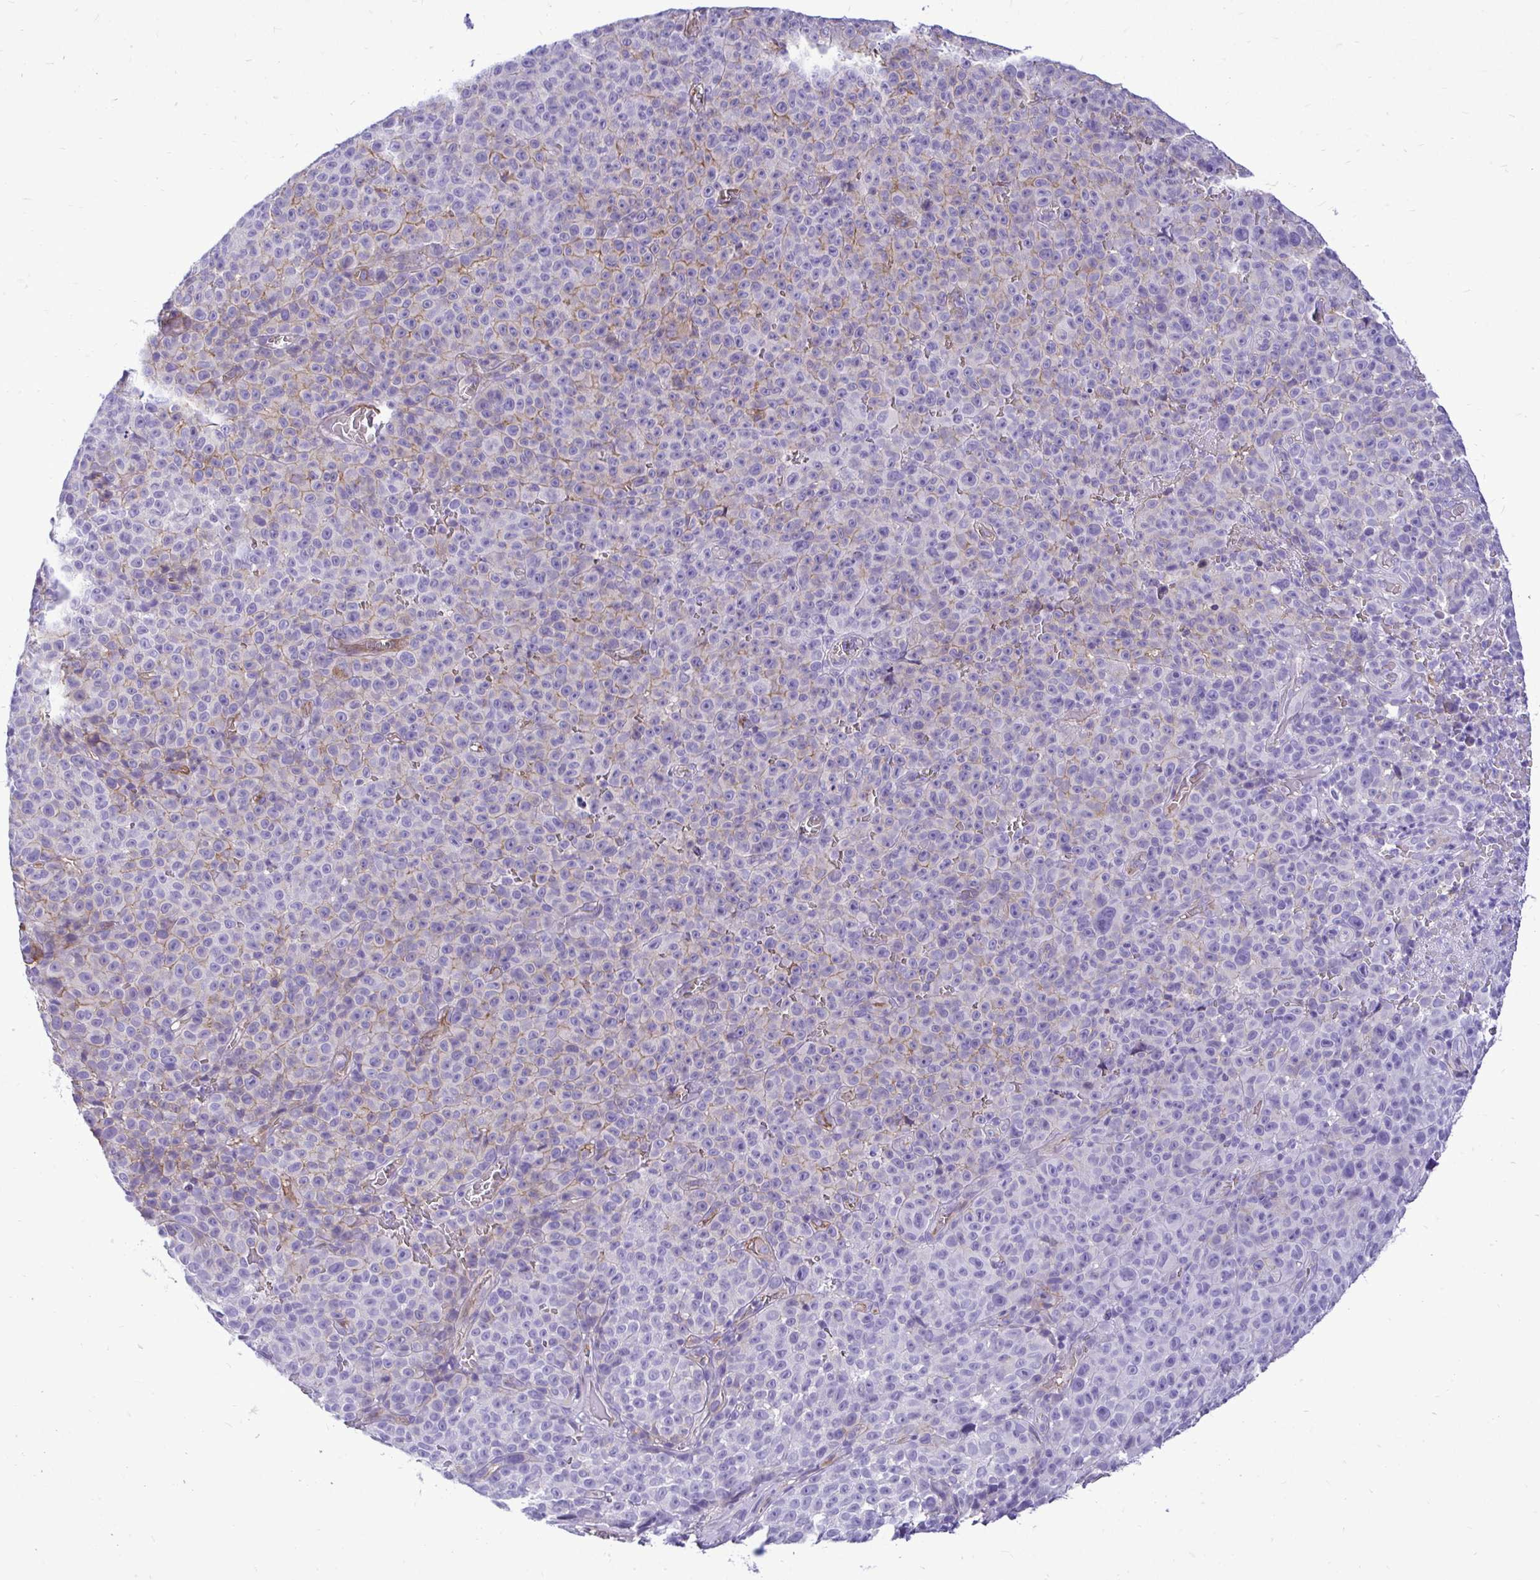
{"staining": {"intensity": "moderate", "quantity": "<25%", "location": "cytoplasmic/membranous"}, "tissue": "melanoma", "cell_type": "Tumor cells", "image_type": "cancer", "snomed": [{"axis": "morphology", "description": "Malignant melanoma, NOS"}, {"axis": "topography", "description": "Skin"}], "caption": "Human melanoma stained with a brown dye exhibits moderate cytoplasmic/membranous positive expression in about <25% of tumor cells.", "gene": "ABCG2", "patient": {"sex": "female", "age": 82}}